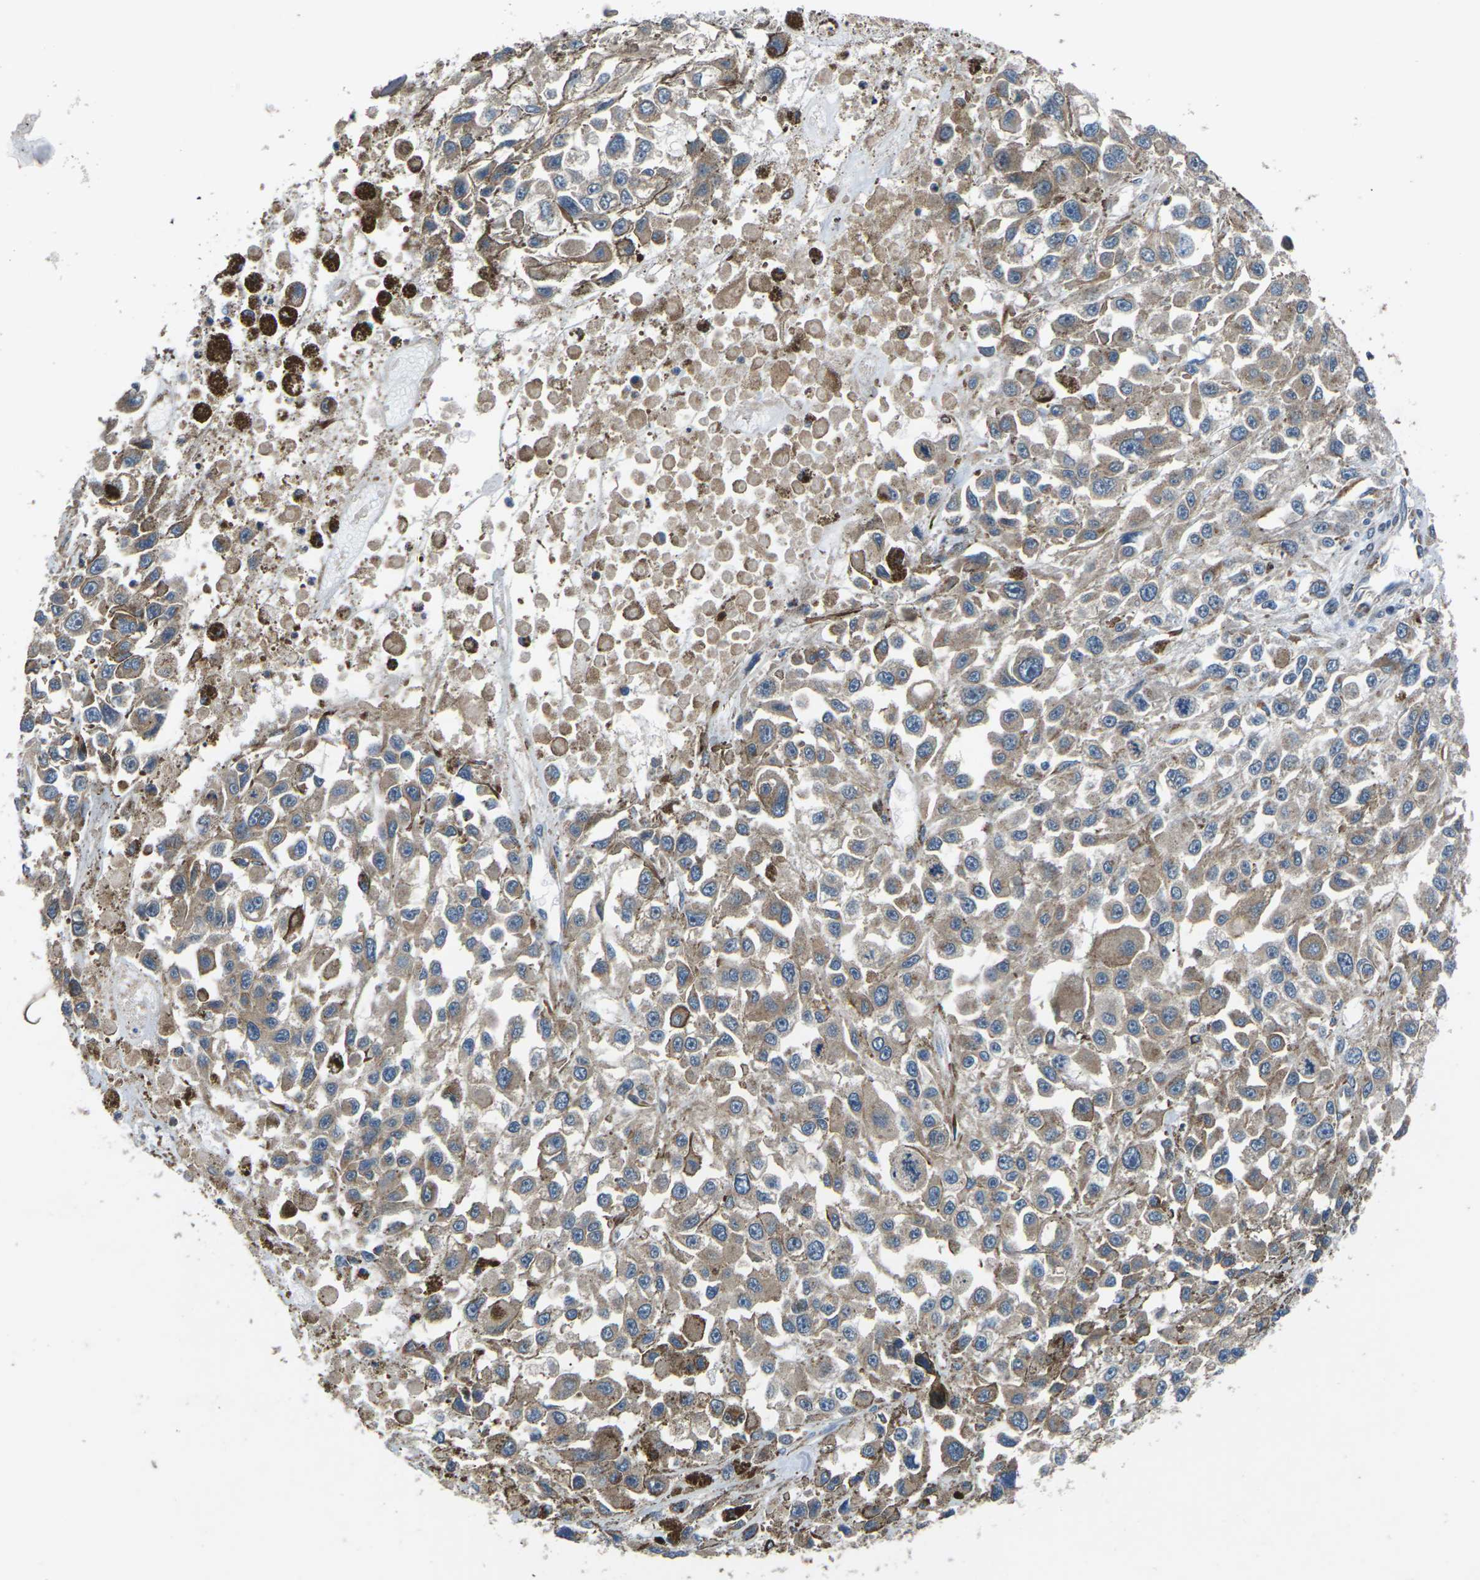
{"staining": {"intensity": "moderate", "quantity": ">75%", "location": "cytoplasmic/membranous"}, "tissue": "melanoma", "cell_type": "Tumor cells", "image_type": "cancer", "snomed": [{"axis": "morphology", "description": "Malignant melanoma, Metastatic site"}, {"axis": "topography", "description": "Lymph node"}], "caption": "Protein analysis of melanoma tissue reveals moderate cytoplasmic/membranous positivity in about >75% of tumor cells.", "gene": "GABRP", "patient": {"sex": "male", "age": 59}}